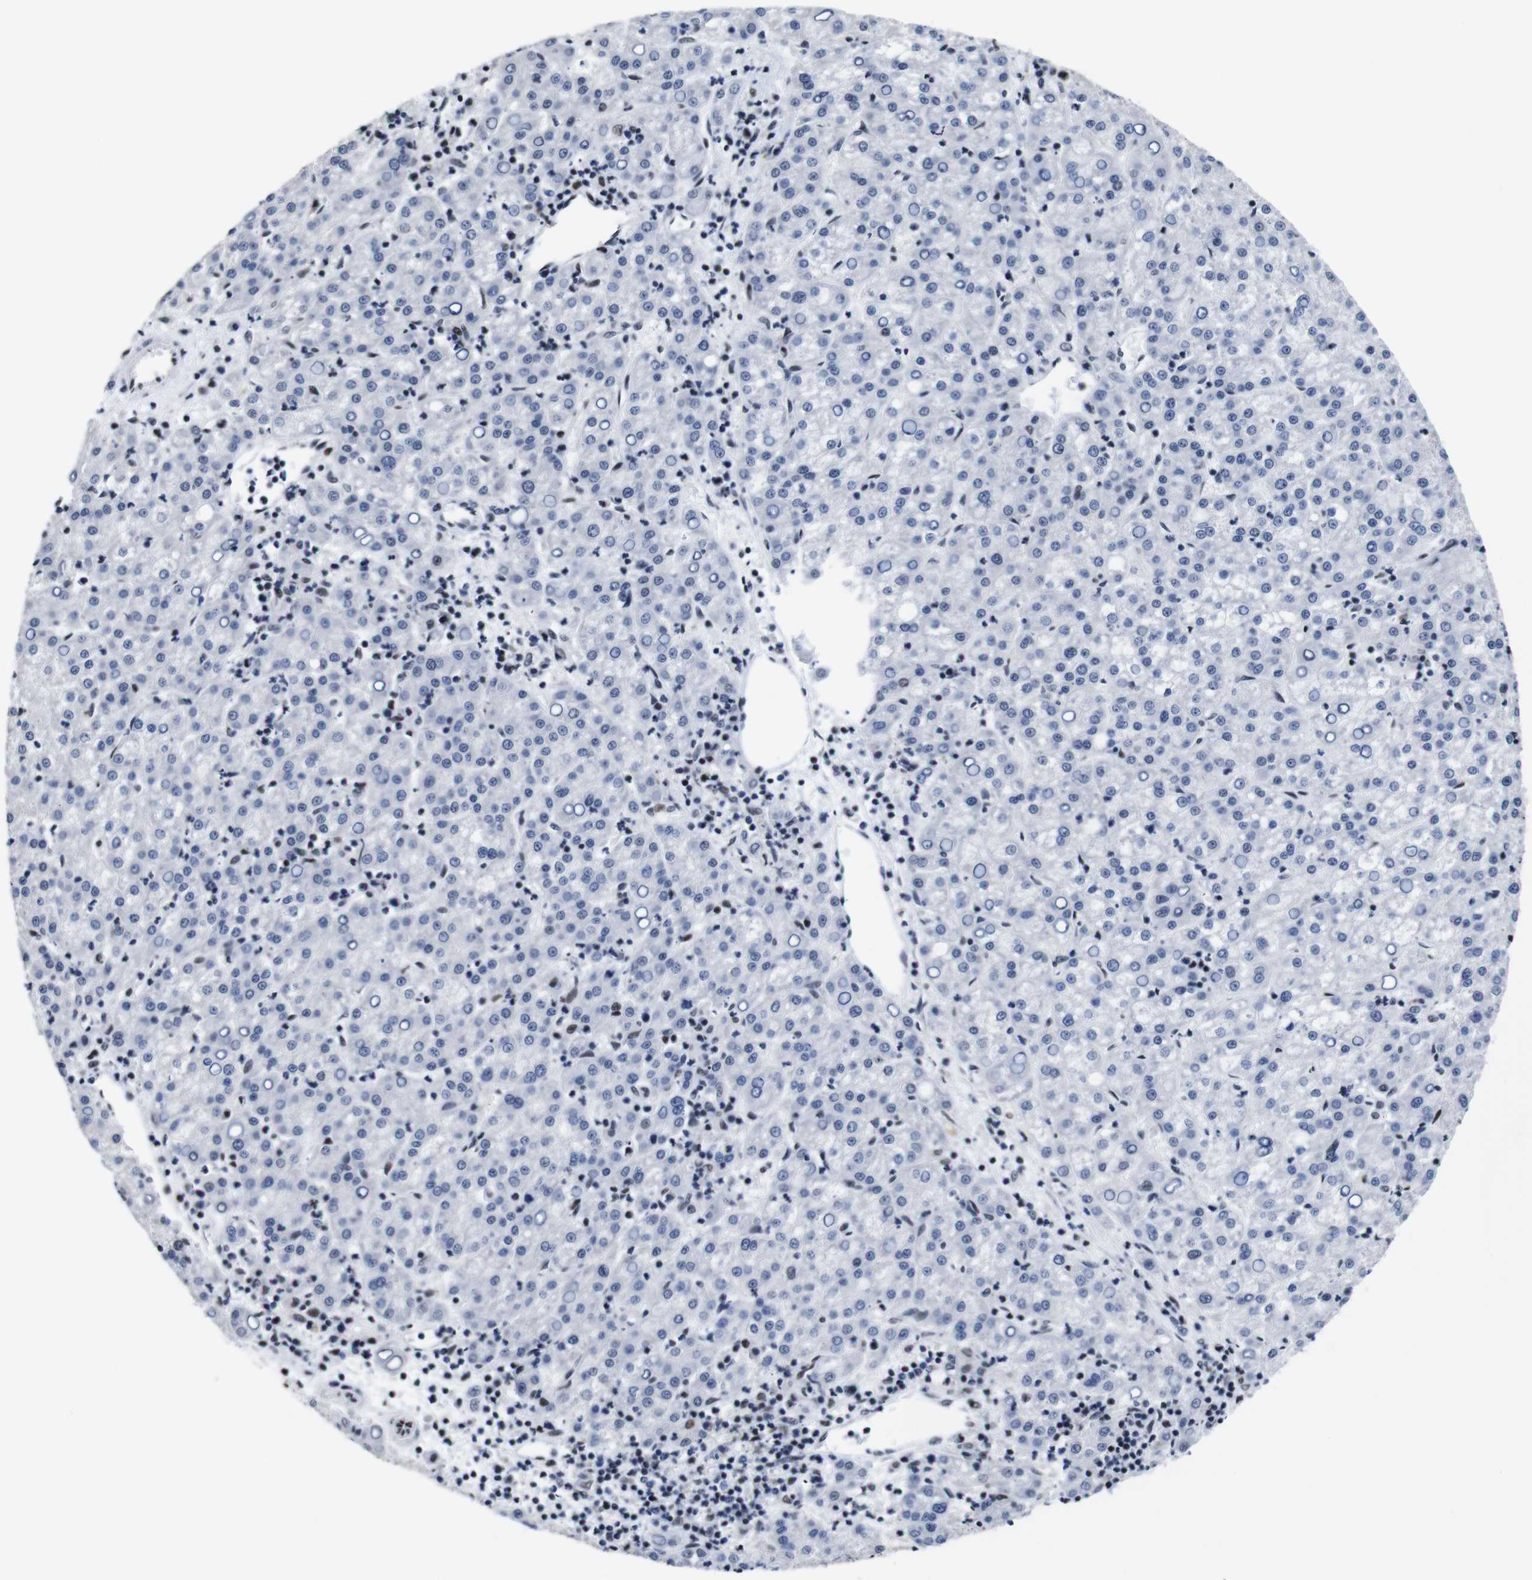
{"staining": {"intensity": "negative", "quantity": "none", "location": "none"}, "tissue": "liver cancer", "cell_type": "Tumor cells", "image_type": "cancer", "snomed": [{"axis": "morphology", "description": "Carcinoma, Hepatocellular, NOS"}, {"axis": "topography", "description": "Liver"}], "caption": "The histopathology image exhibits no significant expression in tumor cells of liver cancer (hepatocellular carcinoma).", "gene": "GATA6", "patient": {"sex": "female", "age": 58}}